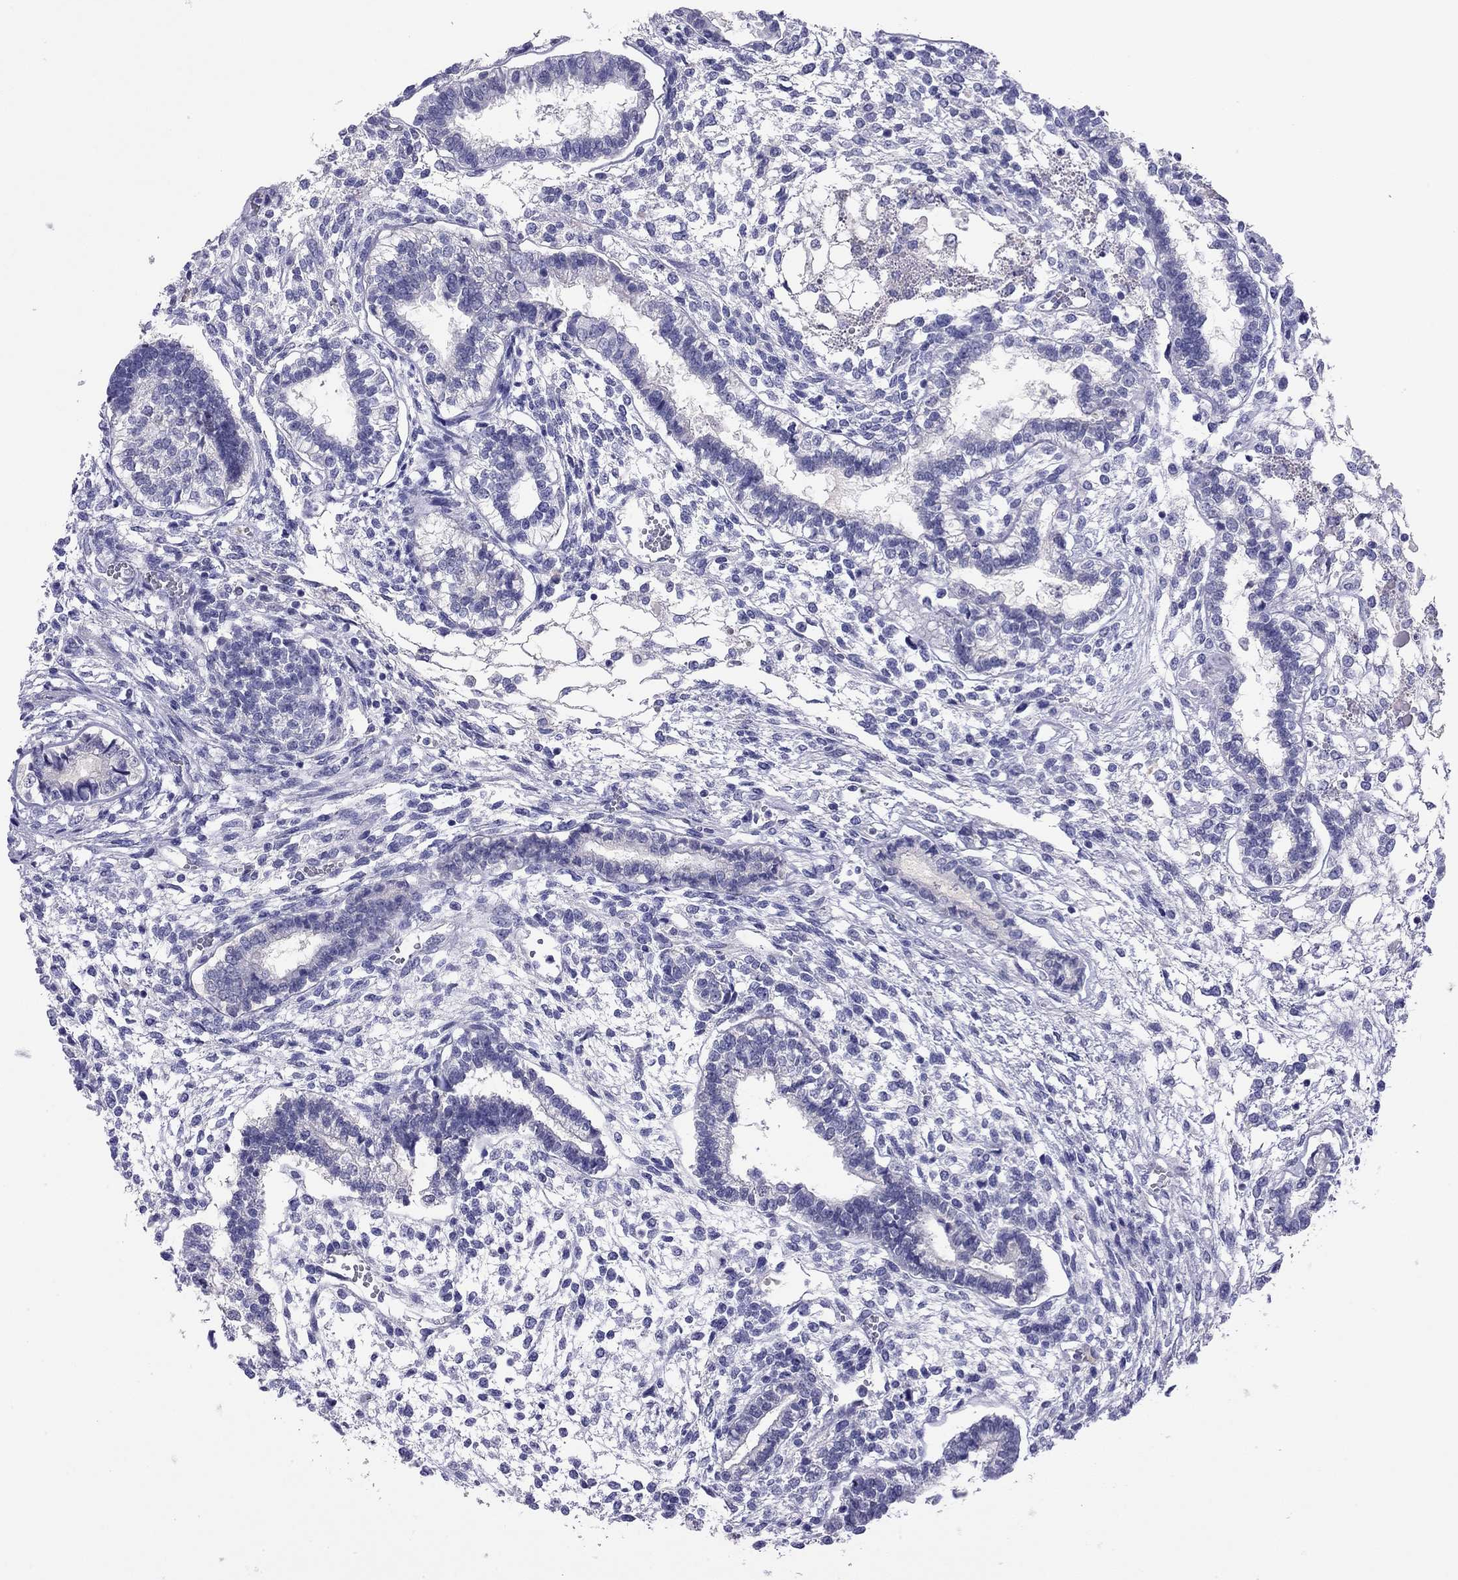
{"staining": {"intensity": "negative", "quantity": "none", "location": "none"}, "tissue": "testis cancer", "cell_type": "Tumor cells", "image_type": "cancer", "snomed": [{"axis": "morphology", "description": "Carcinoma, Embryonal, NOS"}, {"axis": "topography", "description": "Testis"}], "caption": "IHC of embryonal carcinoma (testis) demonstrates no expression in tumor cells.", "gene": "ODF4", "patient": {"sex": "male", "age": 37}}